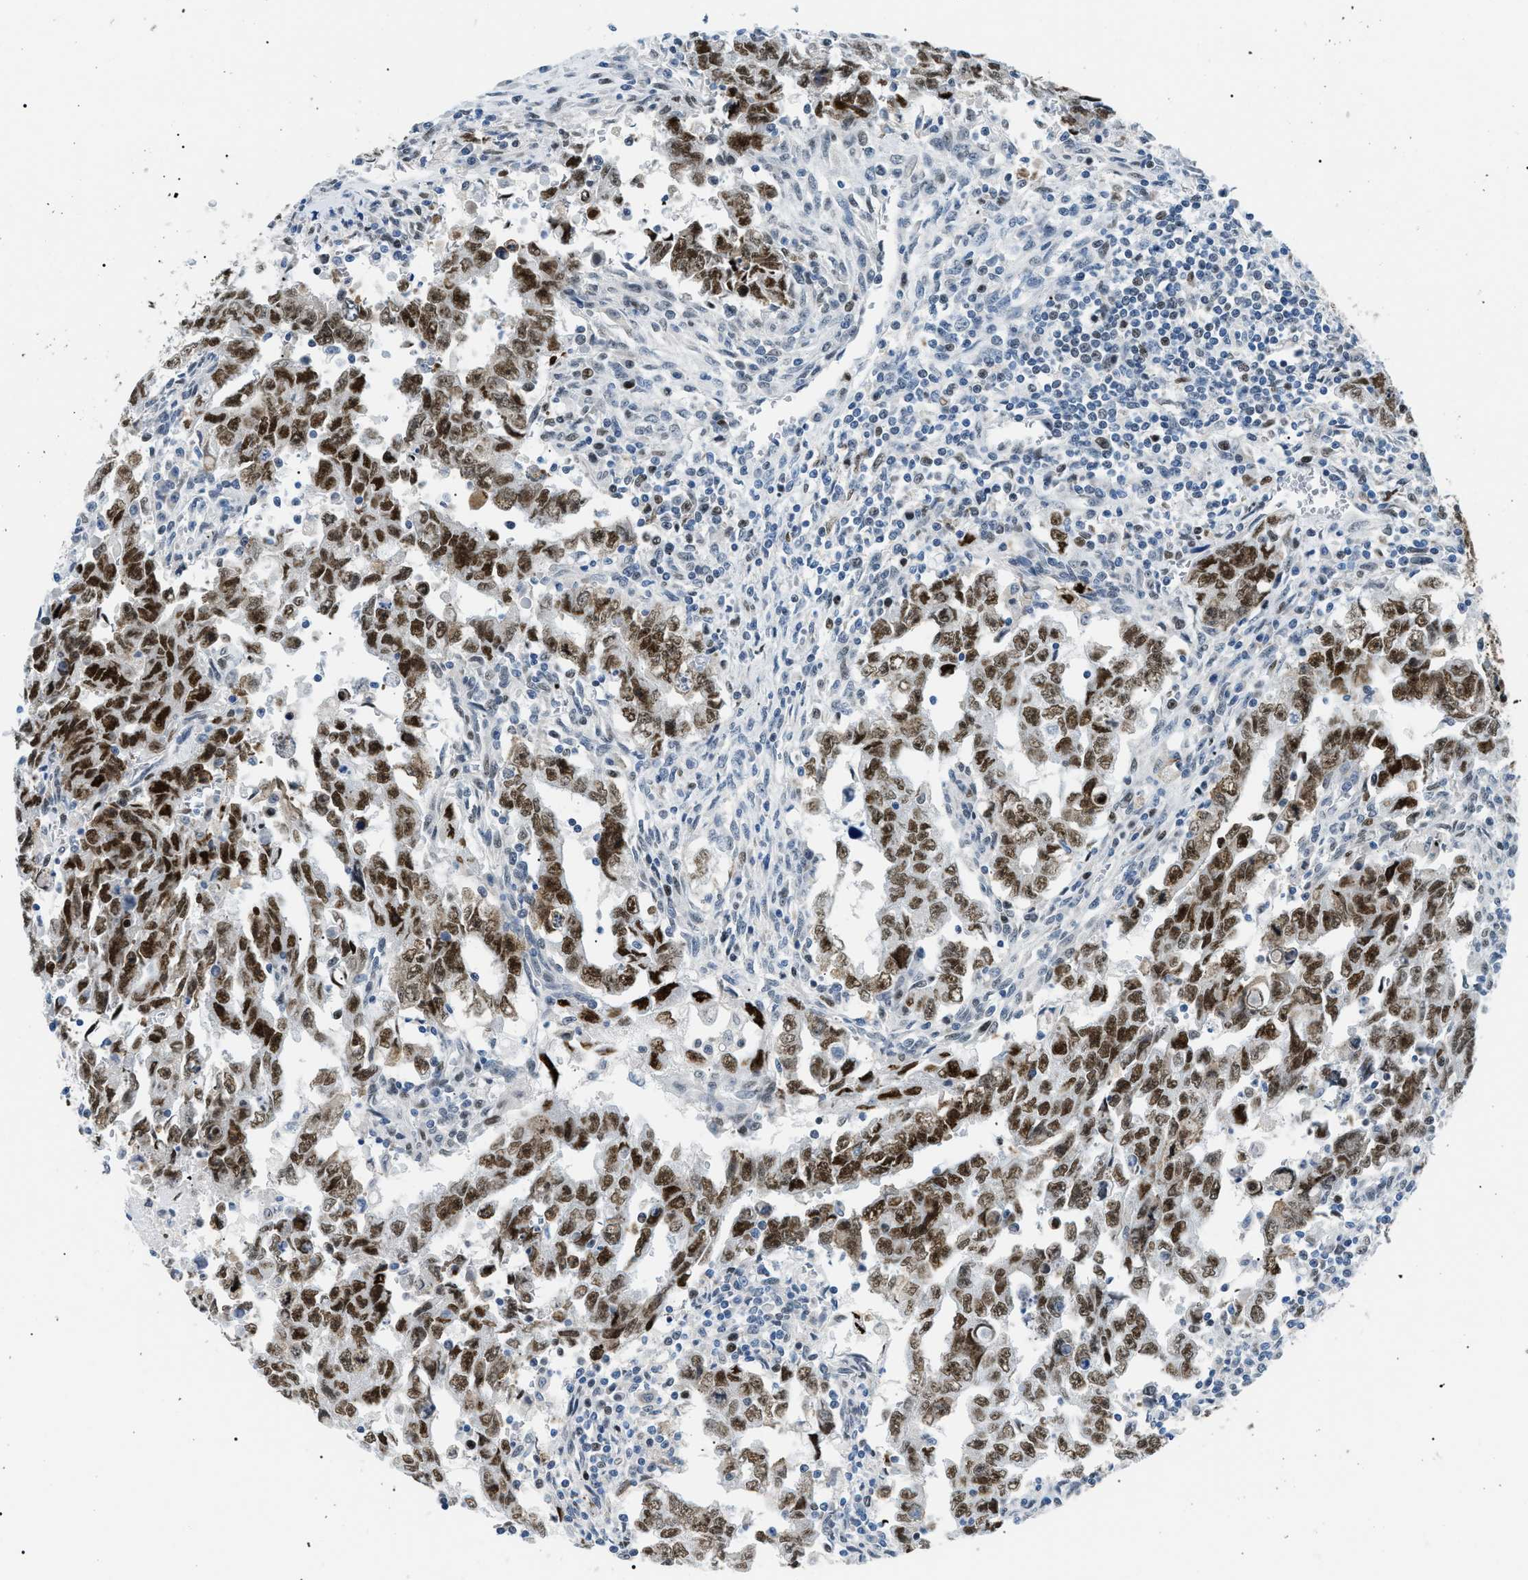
{"staining": {"intensity": "strong", "quantity": ">75%", "location": "nuclear"}, "tissue": "testis cancer", "cell_type": "Tumor cells", "image_type": "cancer", "snomed": [{"axis": "morphology", "description": "Carcinoma, Embryonal, NOS"}, {"axis": "topography", "description": "Testis"}], "caption": "The immunohistochemical stain shows strong nuclear staining in tumor cells of embryonal carcinoma (testis) tissue. The protein of interest is shown in brown color, while the nuclei are stained blue.", "gene": "SMARCC1", "patient": {"sex": "male", "age": 28}}